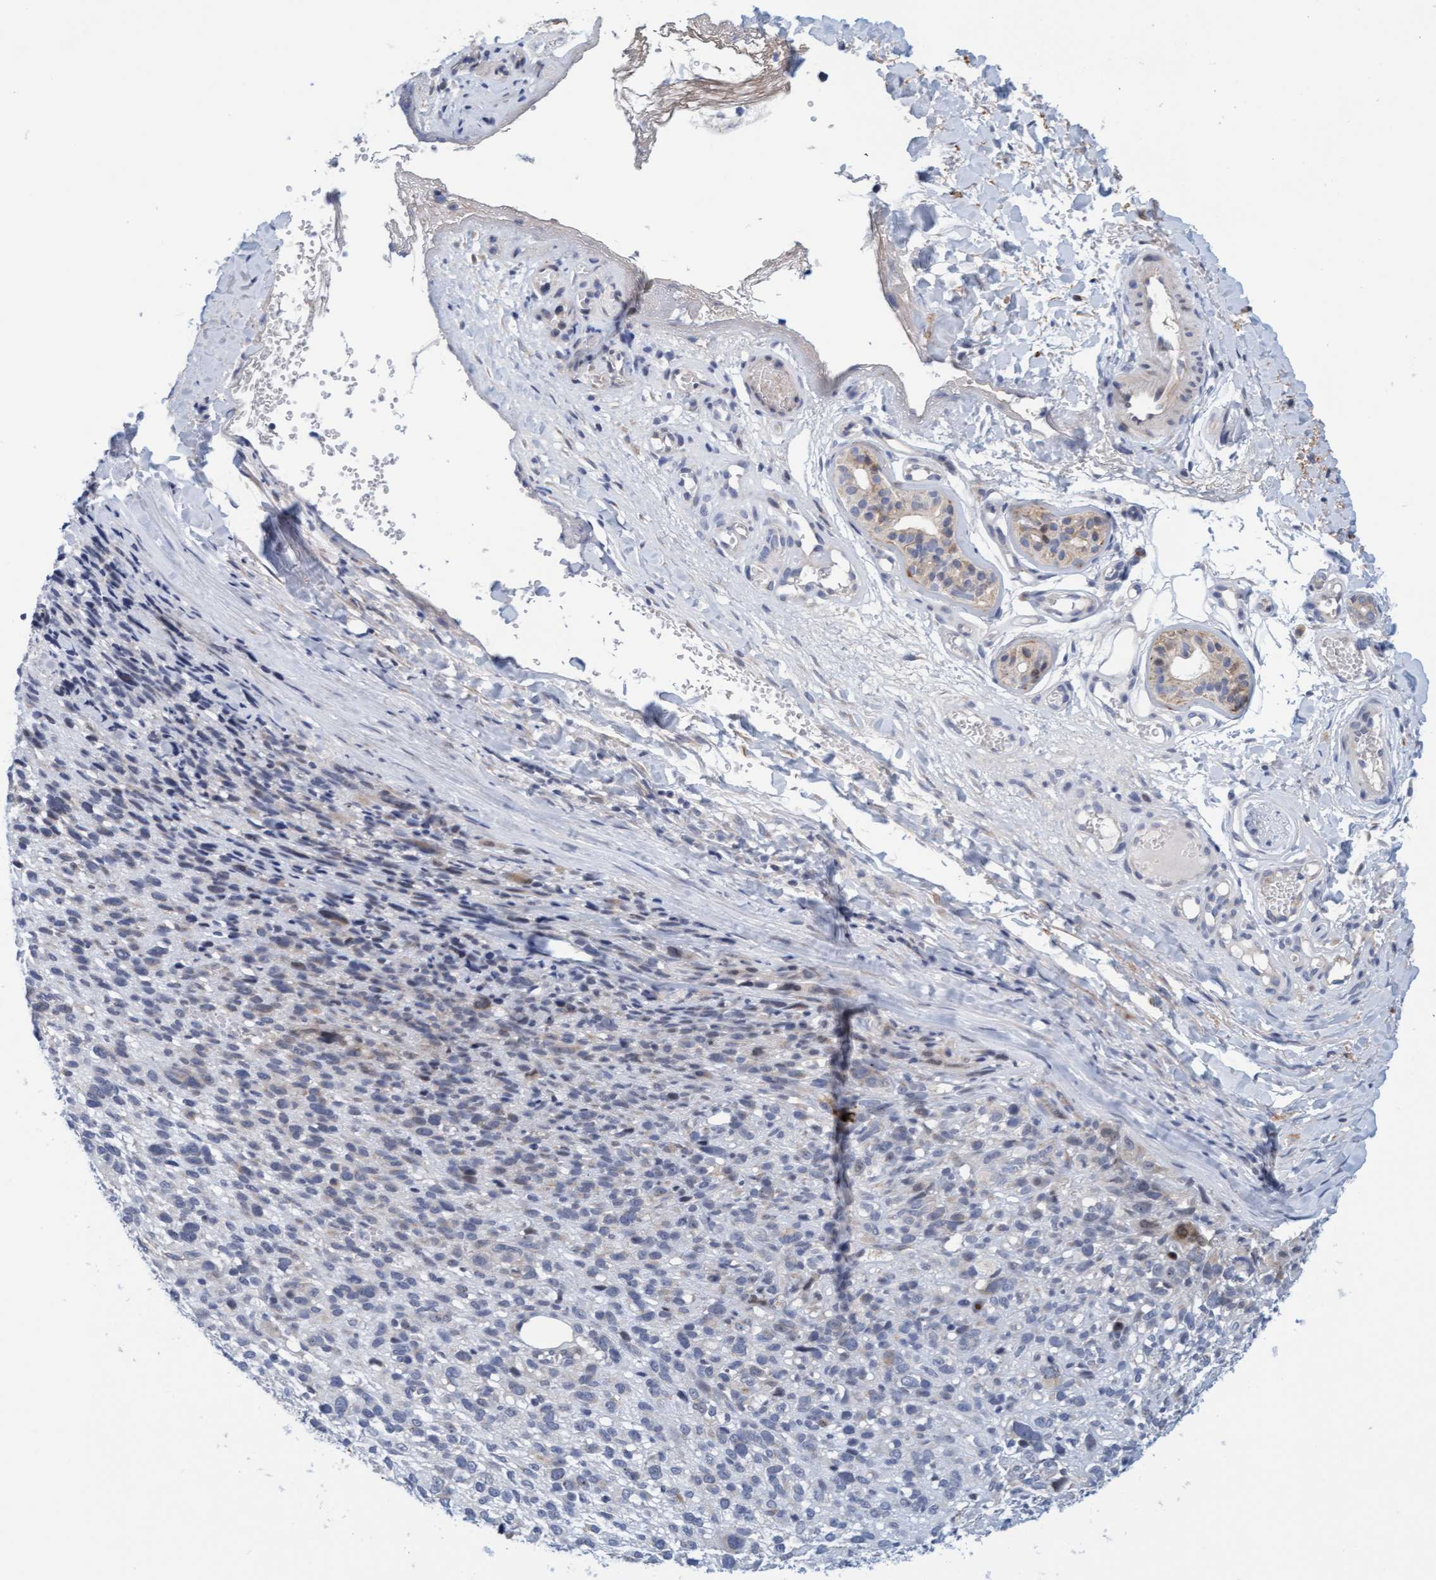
{"staining": {"intensity": "negative", "quantity": "none", "location": "none"}, "tissue": "melanoma", "cell_type": "Tumor cells", "image_type": "cancer", "snomed": [{"axis": "morphology", "description": "Malignant melanoma, NOS"}, {"axis": "topography", "description": "Skin"}], "caption": "Immunohistochemistry of human malignant melanoma demonstrates no expression in tumor cells. (DAB (3,3'-diaminobenzidine) immunohistochemistry (IHC) with hematoxylin counter stain).", "gene": "ZC3H3", "patient": {"sex": "female", "age": 55}}